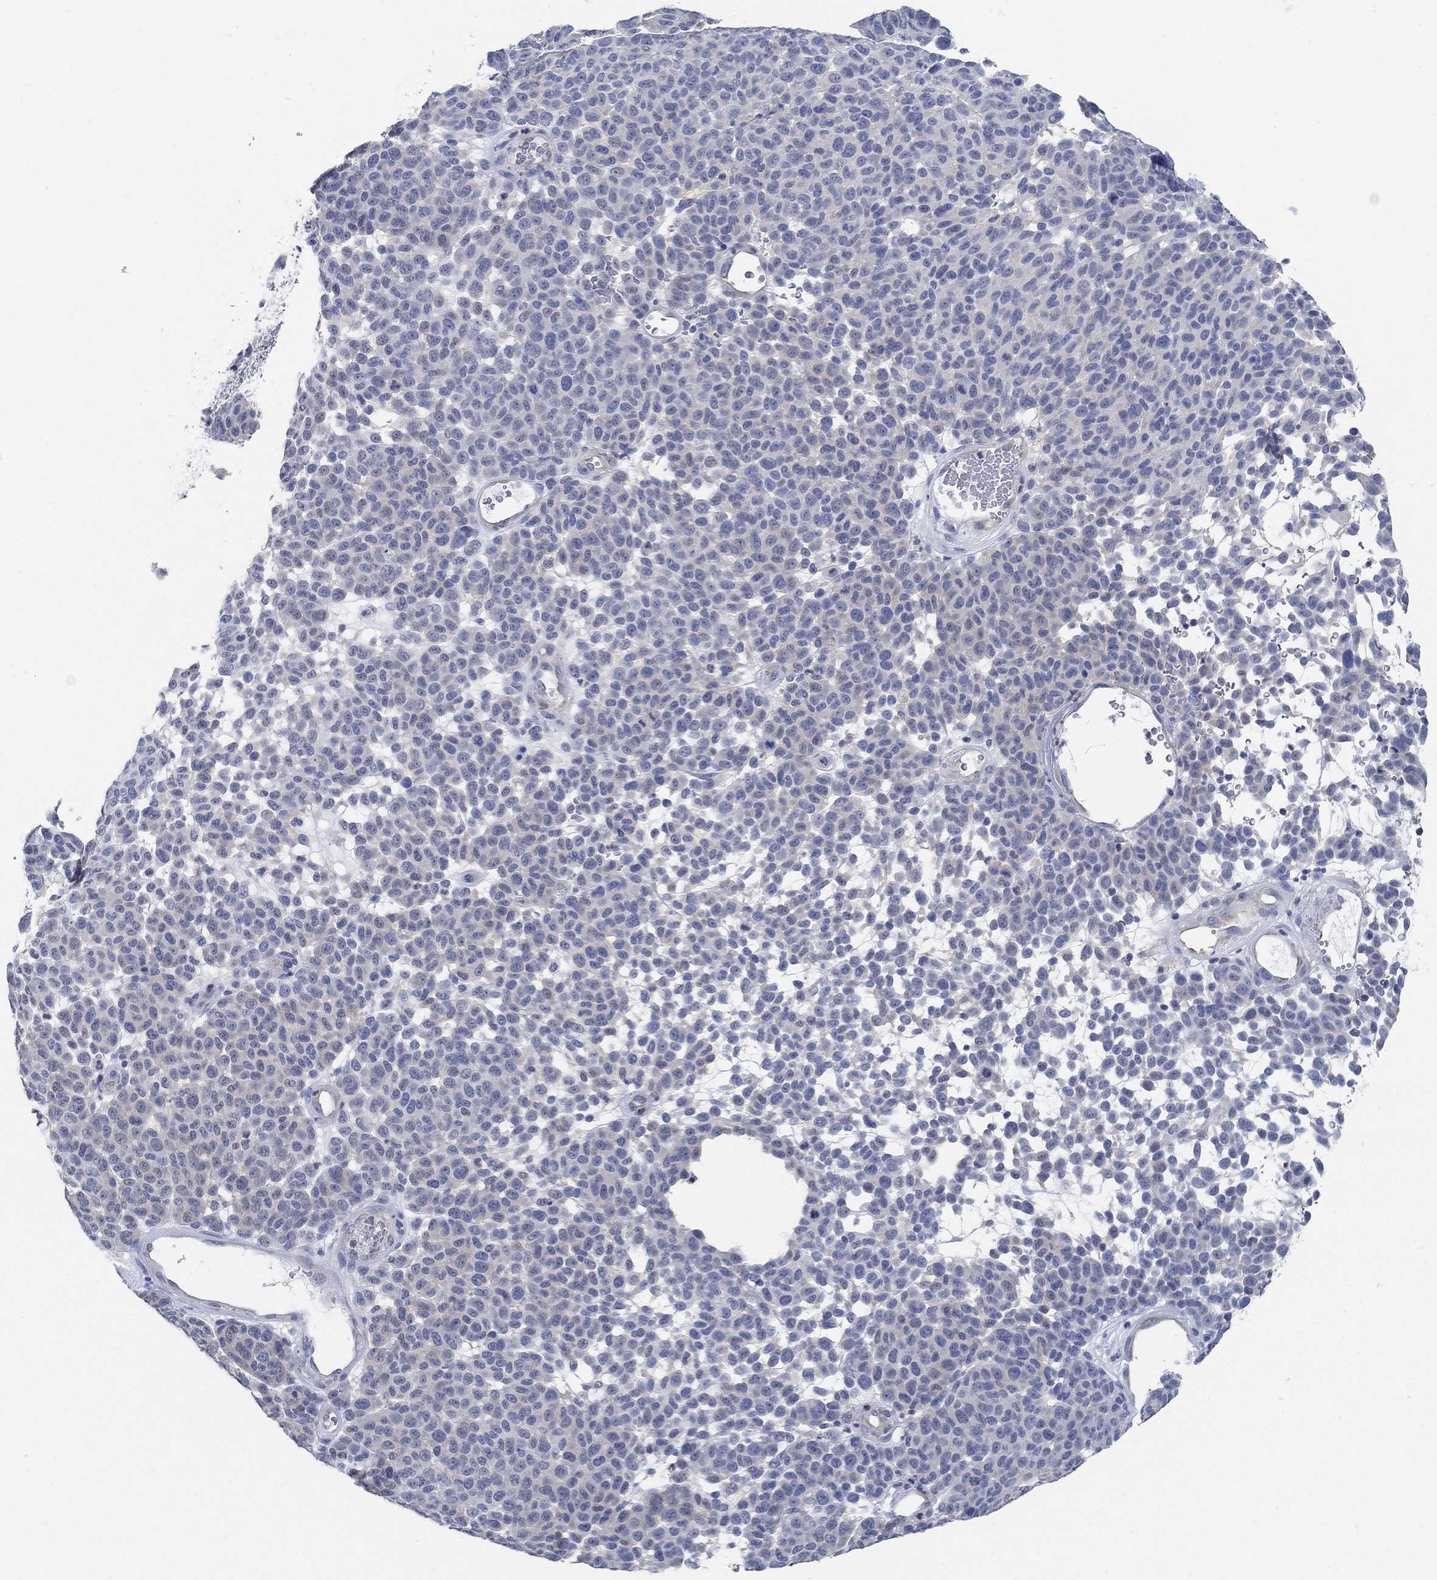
{"staining": {"intensity": "negative", "quantity": "none", "location": "none"}, "tissue": "melanoma", "cell_type": "Tumor cells", "image_type": "cancer", "snomed": [{"axis": "morphology", "description": "Malignant melanoma, NOS"}, {"axis": "topography", "description": "Skin"}], "caption": "This is an IHC image of human malignant melanoma. There is no staining in tumor cells.", "gene": "PCDH11X", "patient": {"sex": "male", "age": 59}}